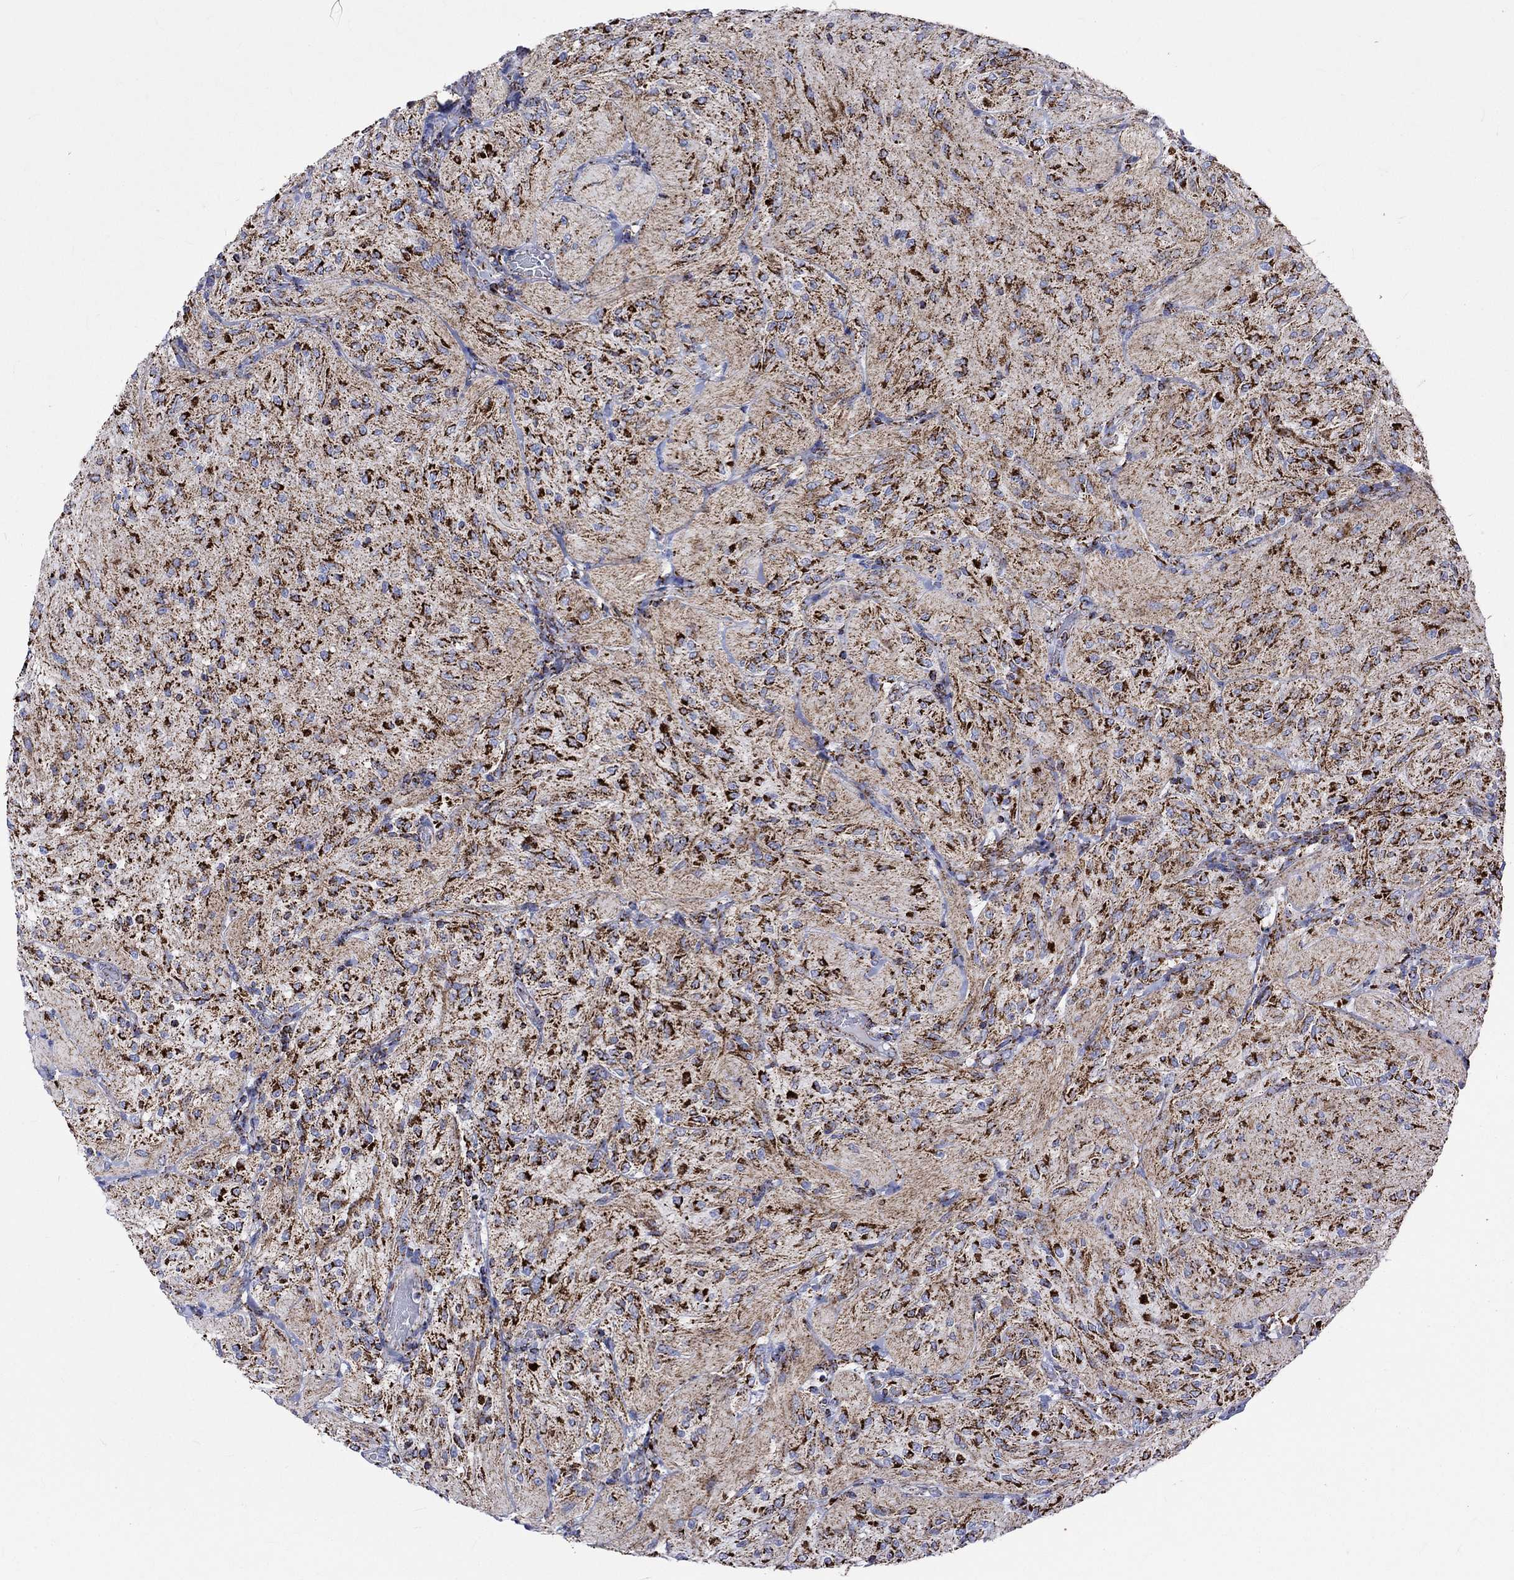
{"staining": {"intensity": "strong", "quantity": "25%-75%", "location": "cytoplasmic/membranous"}, "tissue": "glioma", "cell_type": "Tumor cells", "image_type": "cancer", "snomed": [{"axis": "morphology", "description": "Glioma, malignant, Low grade"}, {"axis": "topography", "description": "Brain"}], "caption": "Strong cytoplasmic/membranous expression for a protein is present in about 25%-75% of tumor cells of glioma using immunohistochemistry.", "gene": "RCE1", "patient": {"sex": "male", "age": 3}}